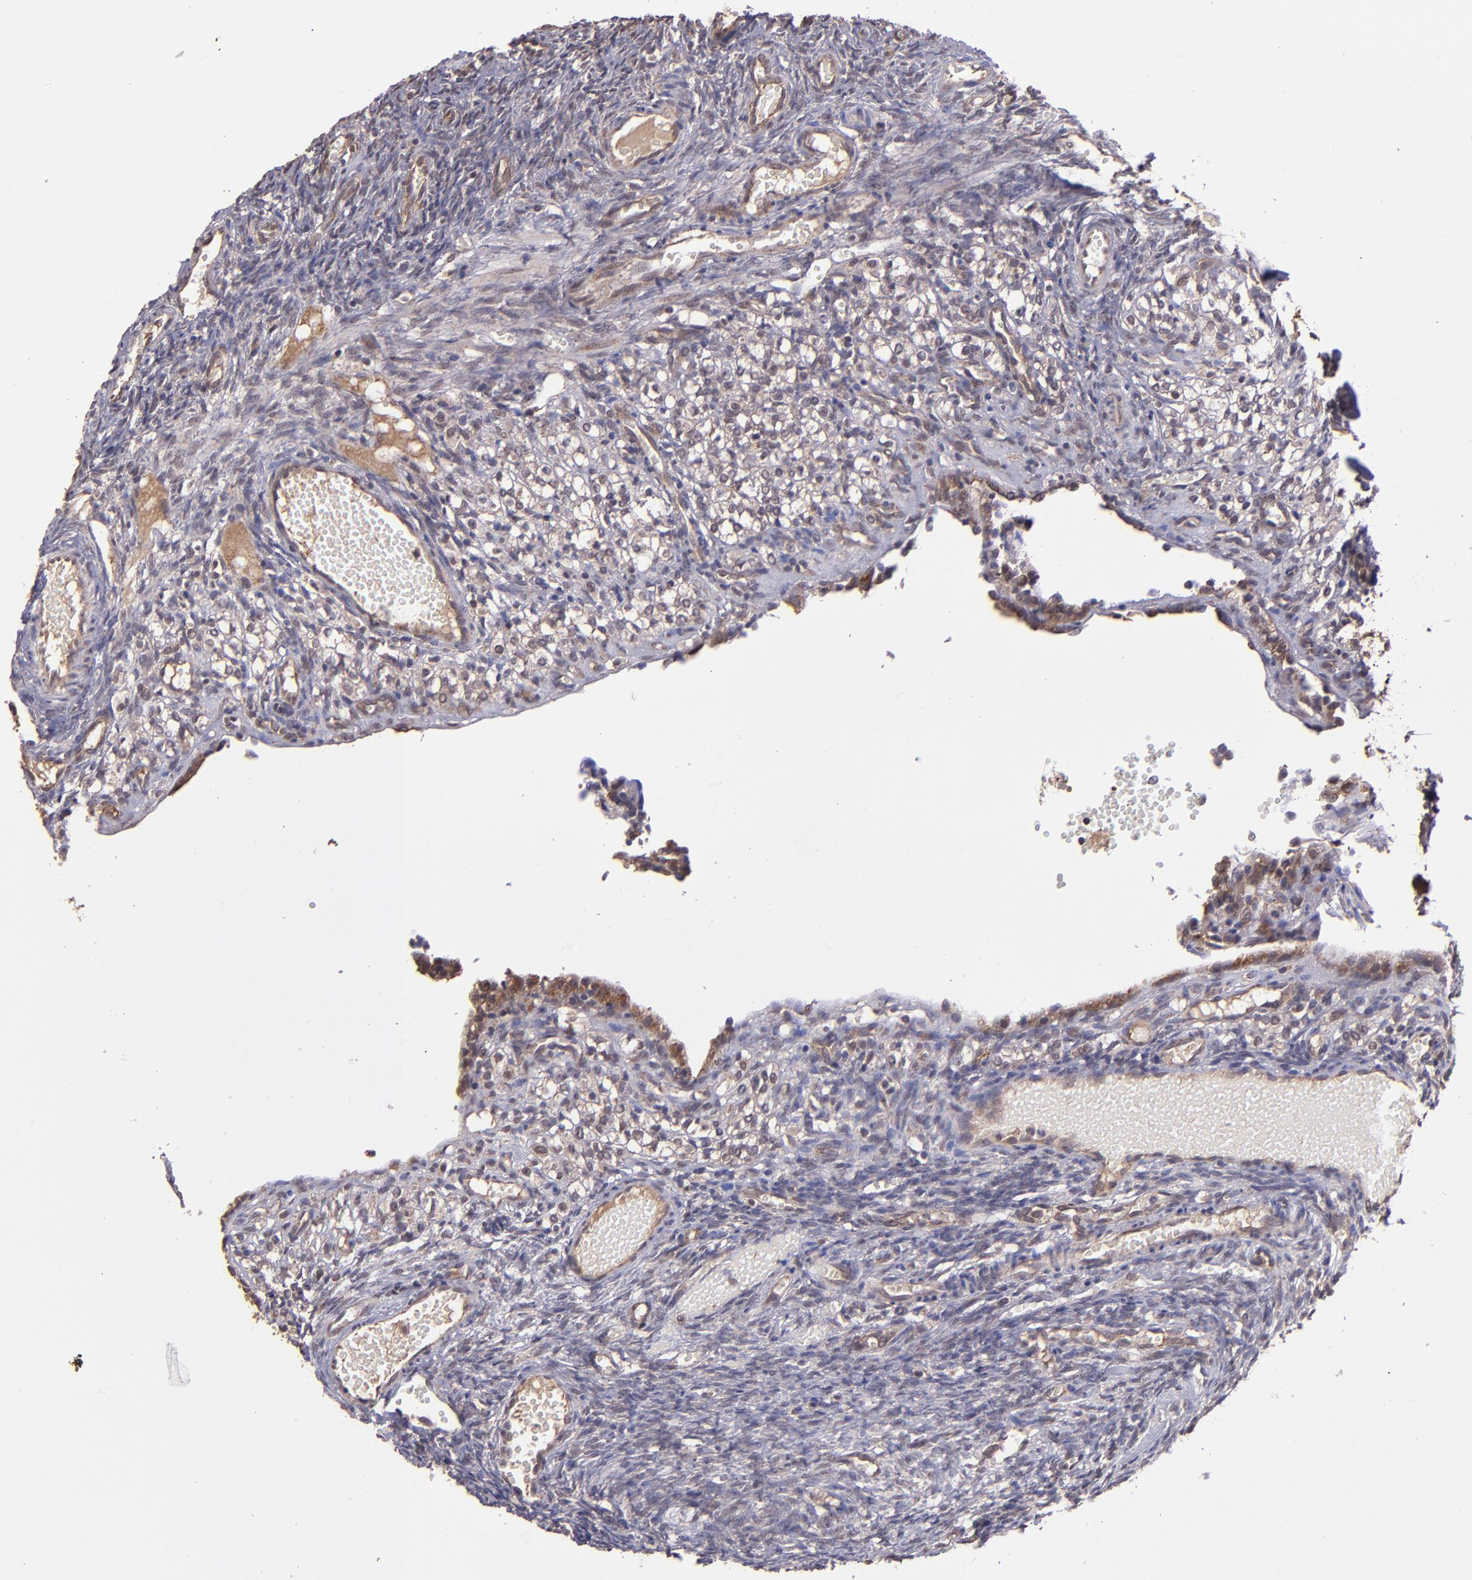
{"staining": {"intensity": "weak", "quantity": "25%-75%", "location": "cytoplasmic/membranous"}, "tissue": "ovary", "cell_type": "Ovarian stroma cells", "image_type": "normal", "snomed": [{"axis": "morphology", "description": "Normal tissue, NOS"}, {"axis": "topography", "description": "Ovary"}], "caption": "Ovary stained with immunohistochemistry demonstrates weak cytoplasmic/membranous positivity in approximately 25%-75% of ovarian stroma cells.", "gene": "USP51", "patient": {"sex": "female", "age": 35}}